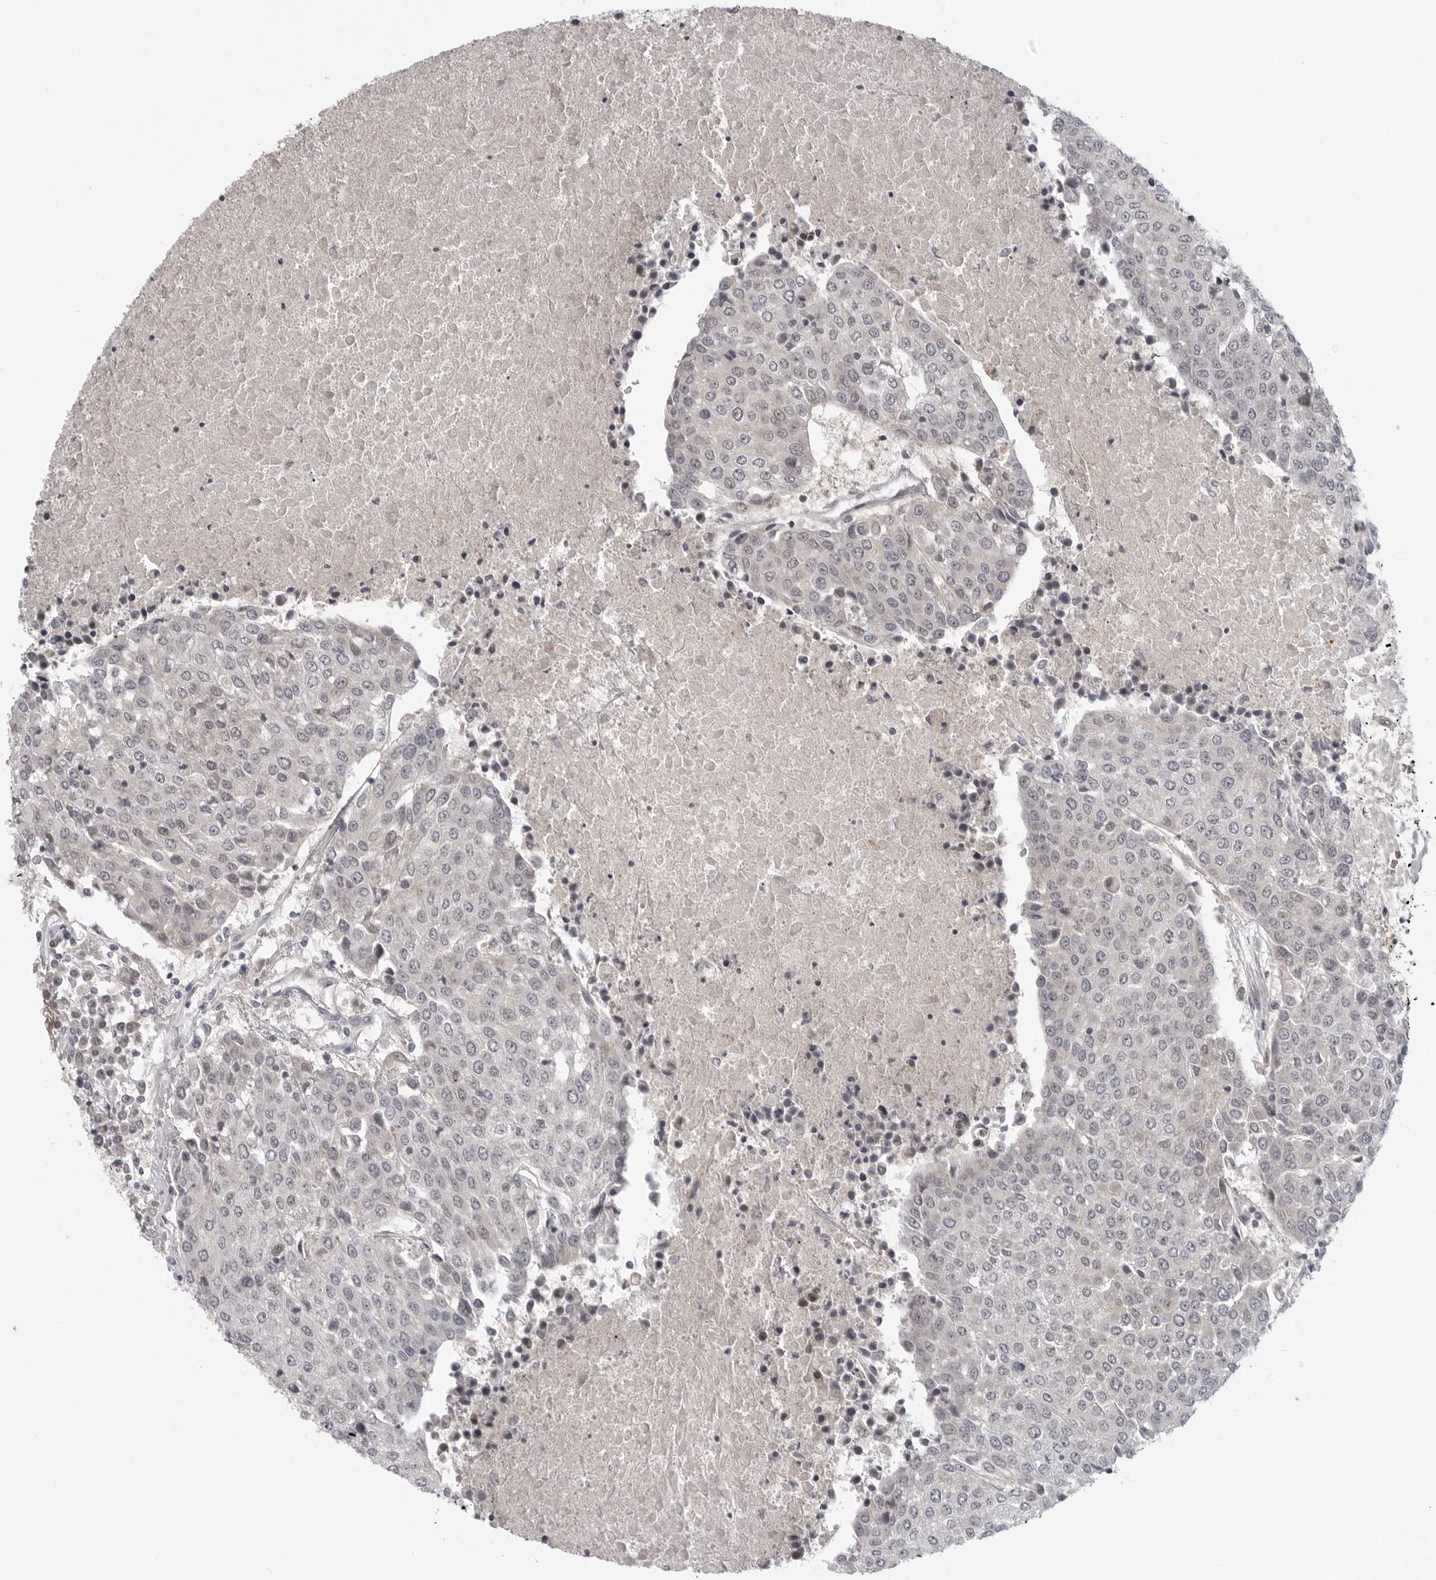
{"staining": {"intensity": "negative", "quantity": "none", "location": "none"}, "tissue": "urothelial cancer", "cell_type": "Tumor cells", "image_type": "cancer", "snomed": [{"axis": "morphology", "description": "Urothelial carcinoma, High grade"}, {"axis": "topography", "description": "Urinary bladder"}], "caption": "High-grade urothelial carcinoma stained for a protein using IHC exhibits no staining tumor cells.", "gene": "CD300LD", "patient": {"sex": "female", "age": 85}}